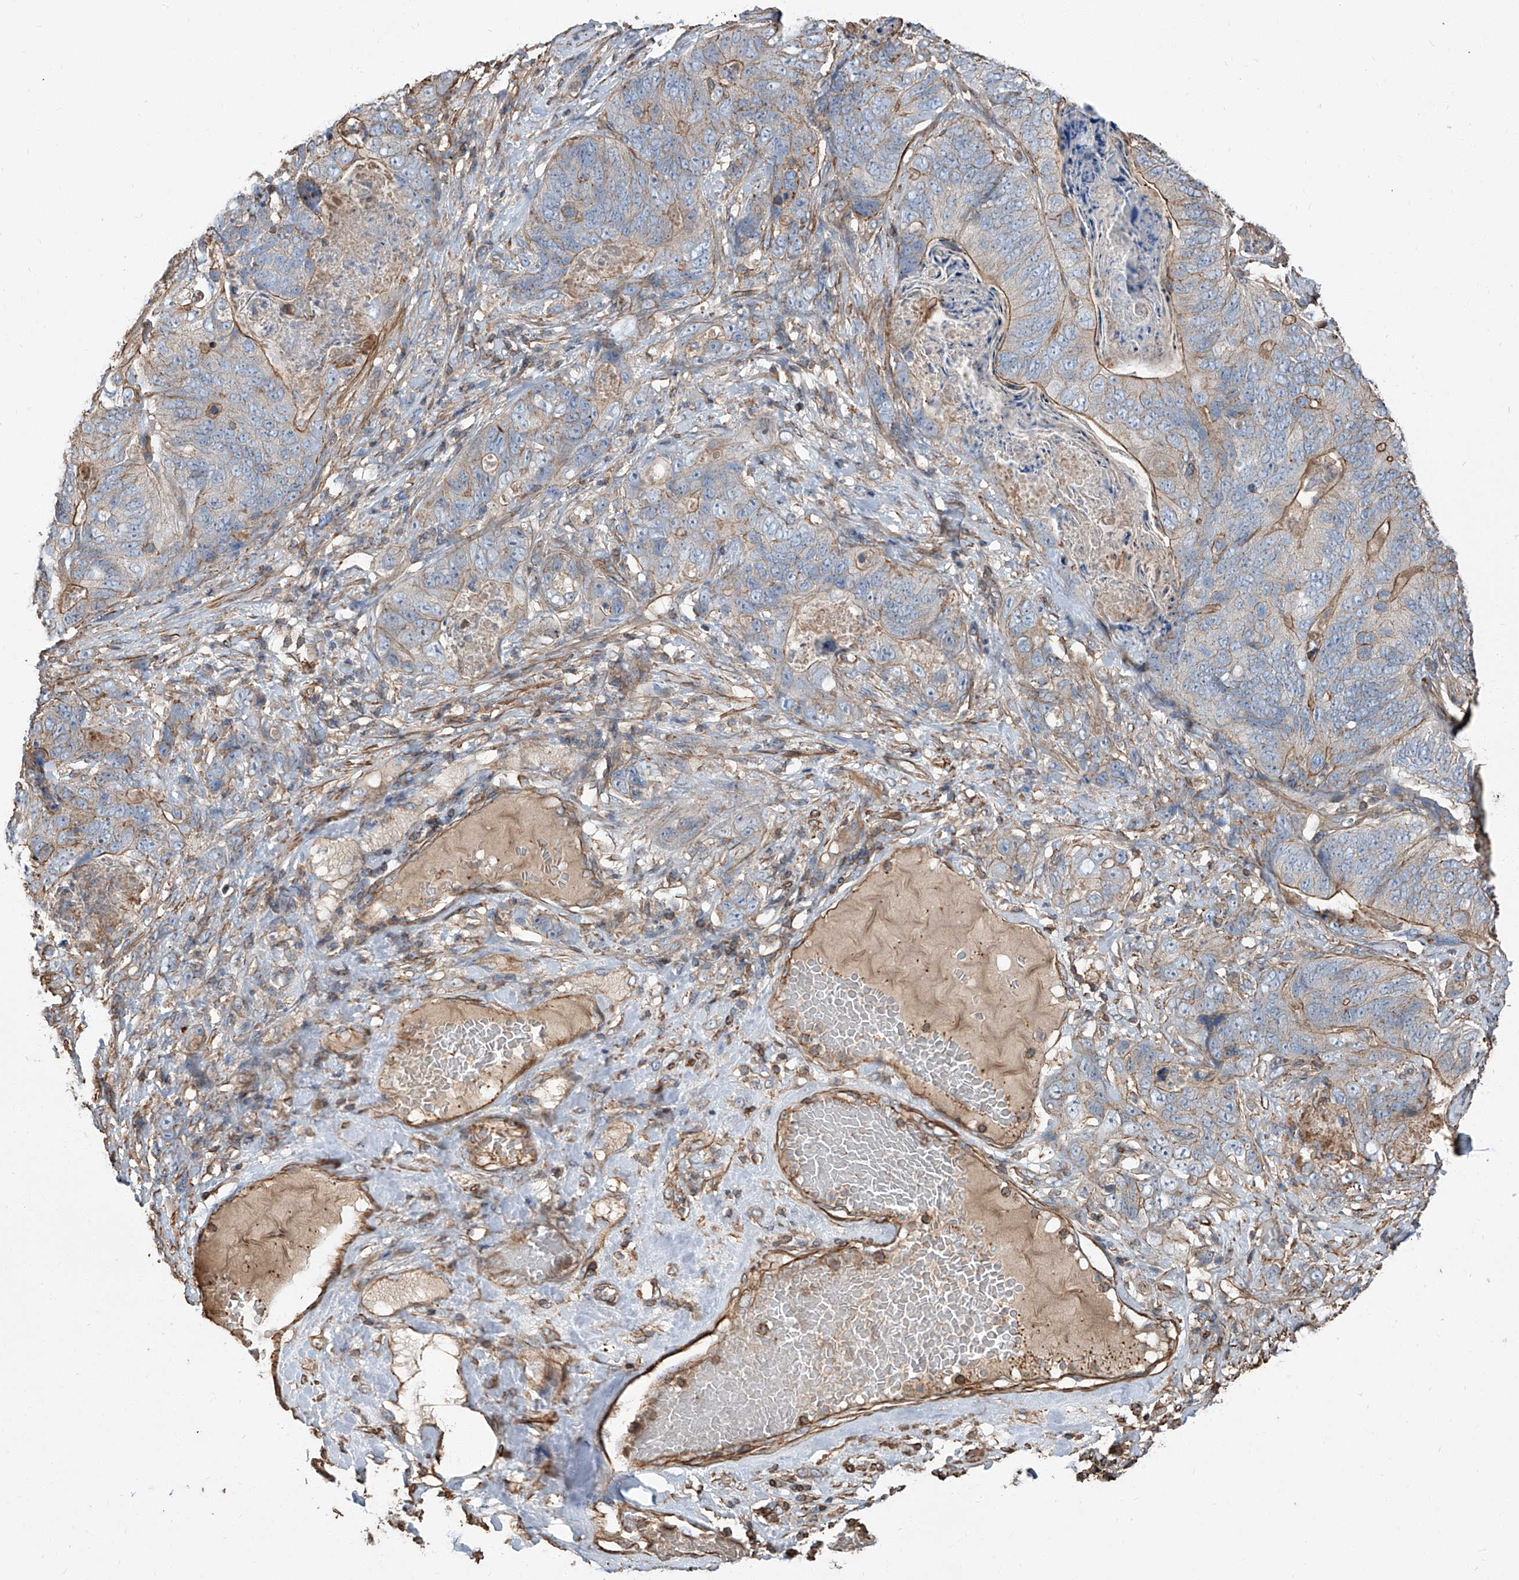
{"staining": {"intensity": "moderate", "quantity": "<25%", "location": "cytoplasmic/membranous"}, "tissue": "stomach cancer", "cell_type": "Tumor cells", "image_type": "cancer", "snomed": [{"axis": "morphology", "description": "Normal tissue, NOS"}, {"axis": "morphology", "description": "Adenocarcinoma, NOS"}, {"axis": "topography", "description": "Stomach"}], "caption": "Tumor cells reveal low levels of moderate cytoplasmic/membranous staining in about <25% of cells in human adenocarcinoma (stomach). Ihc stains the protein in brown and the nuclei are stained blue.", "gene": "PIEZO2", "patient": {"sex": "female", "age": 89}}